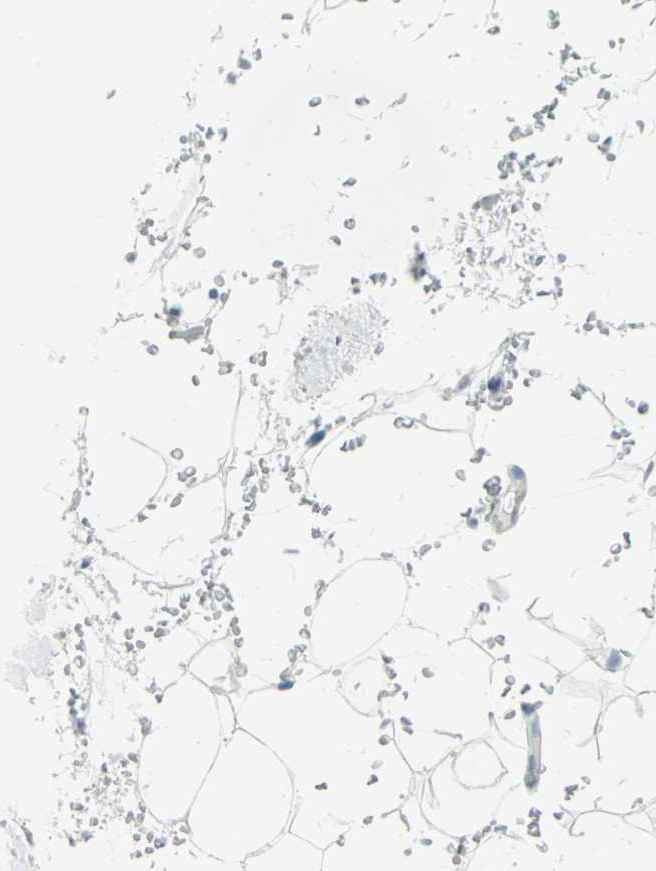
{"staining": {"intensity": "weak", "quantity": ">75%", "location": "nuclear"}, "tissue": "breast", "cell_type": "Adipocytes", "image_type": "normal", "snomed": [{"axis": "morphology", "description": "Normal tissue, NOS"}, {"axis": "topography", "description": "Breast"}, {"axis": "topography", "description": "Soft tissue"}], "caption": "Immunohistochemistry micrograph of normal breast stained for a protein (brown), which demonstrates low levels of weak nuclear positivity in about >75% of adipocytes.", "gene": "MEIS2", "patient": {"sex": "female", "age": 75}}